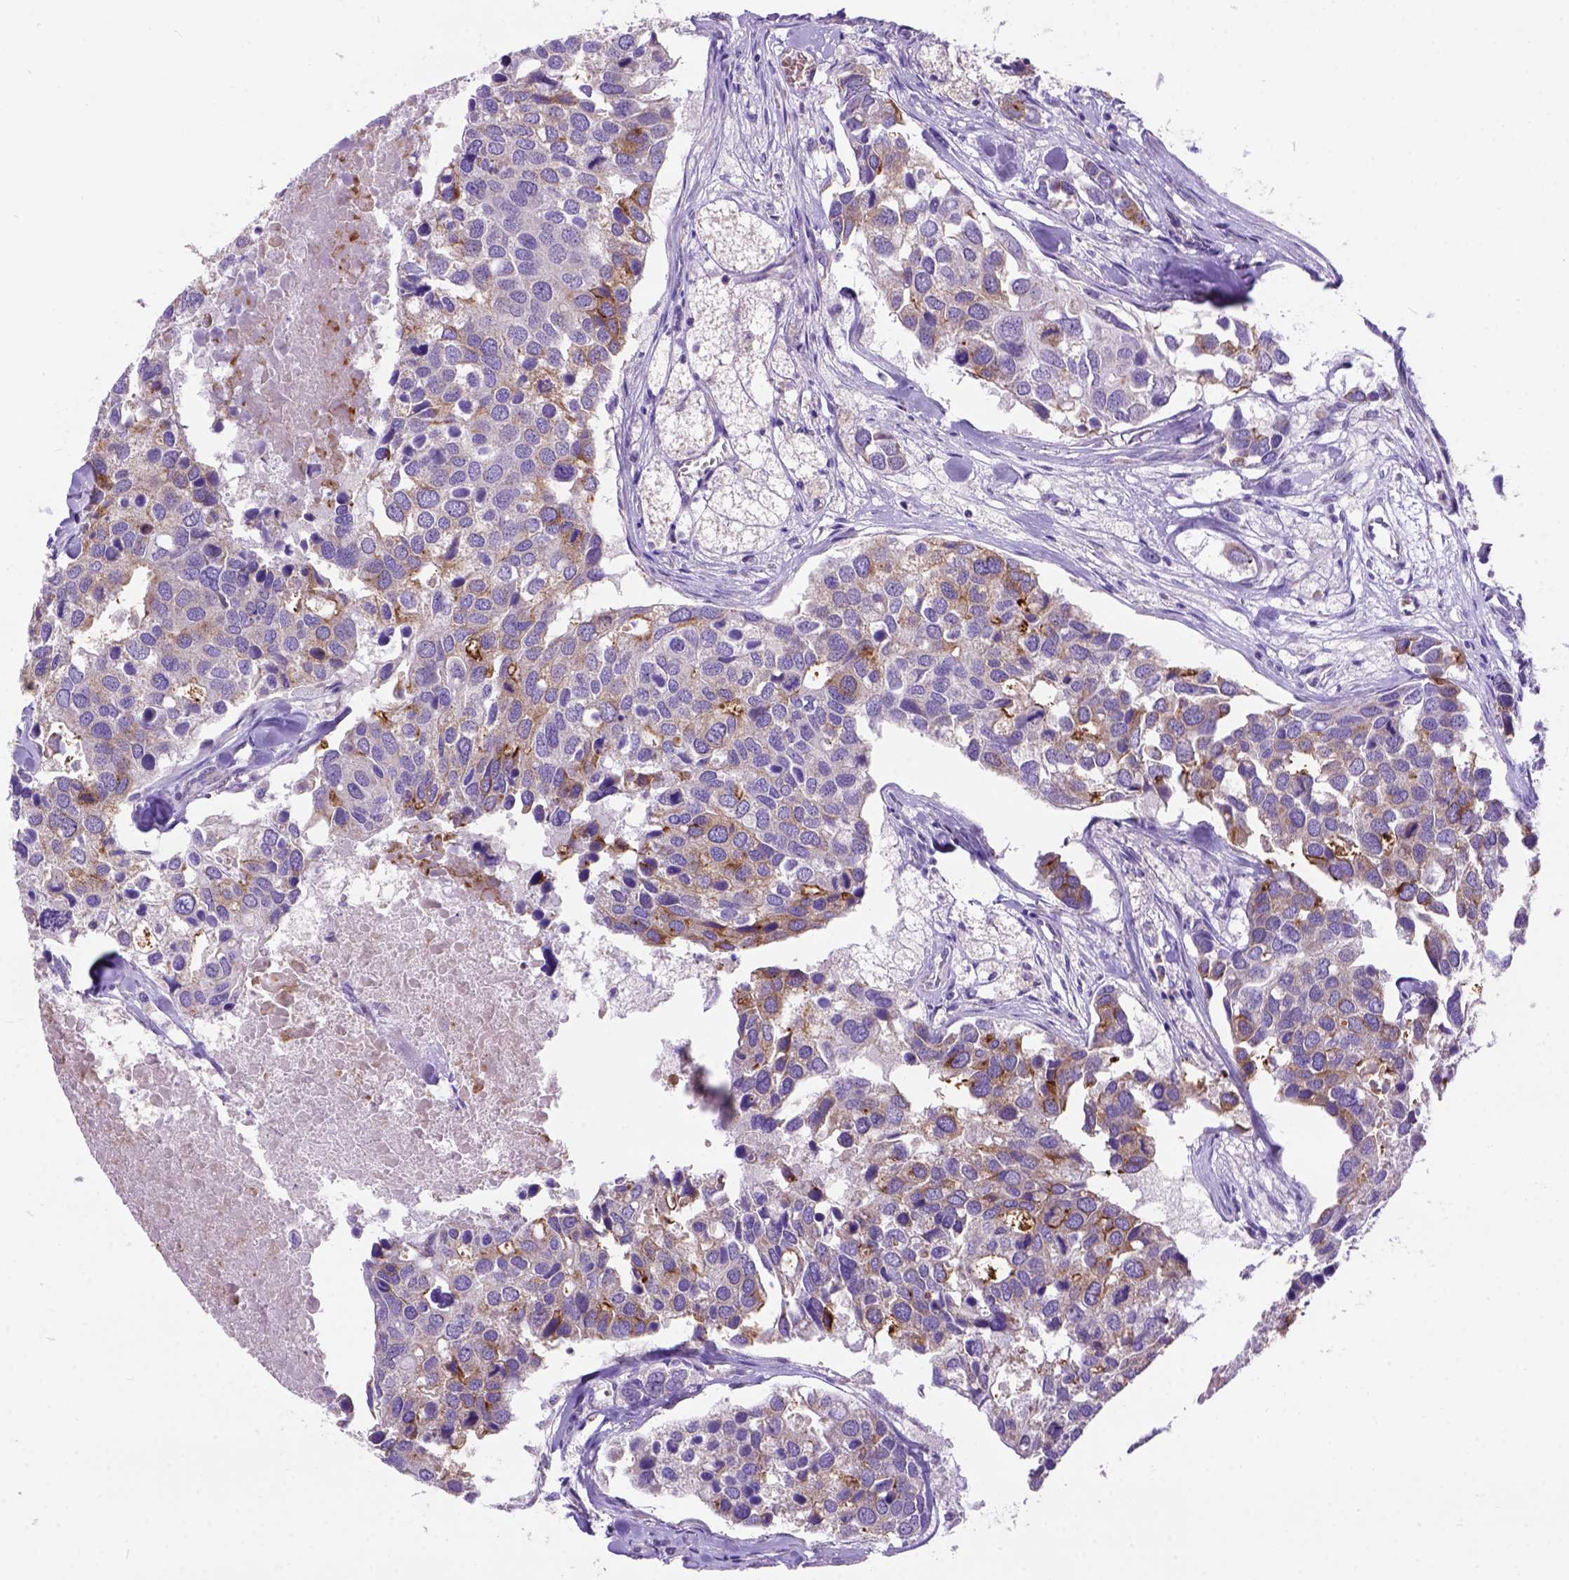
{"staining": {"intensity": "moderate", "quantity": "<25%", "location": "cytoplasmic/membranous"}, "tissue": "breast cancer", "cell_type": "Tumor cells", "image_type": "cancer", "snomed": [{"axis": "morphology", "description": "Duct carcinoma"}, {"axis": "topography", "description": "Breast"}], "caption": "Human breast cancer (infiltrating ductal carcinoma) stained with a protein marker exhibits moderate staining in tumor cells.", "gene": "L2HGDH", "patient": {"sex": "female", "age": 83}}